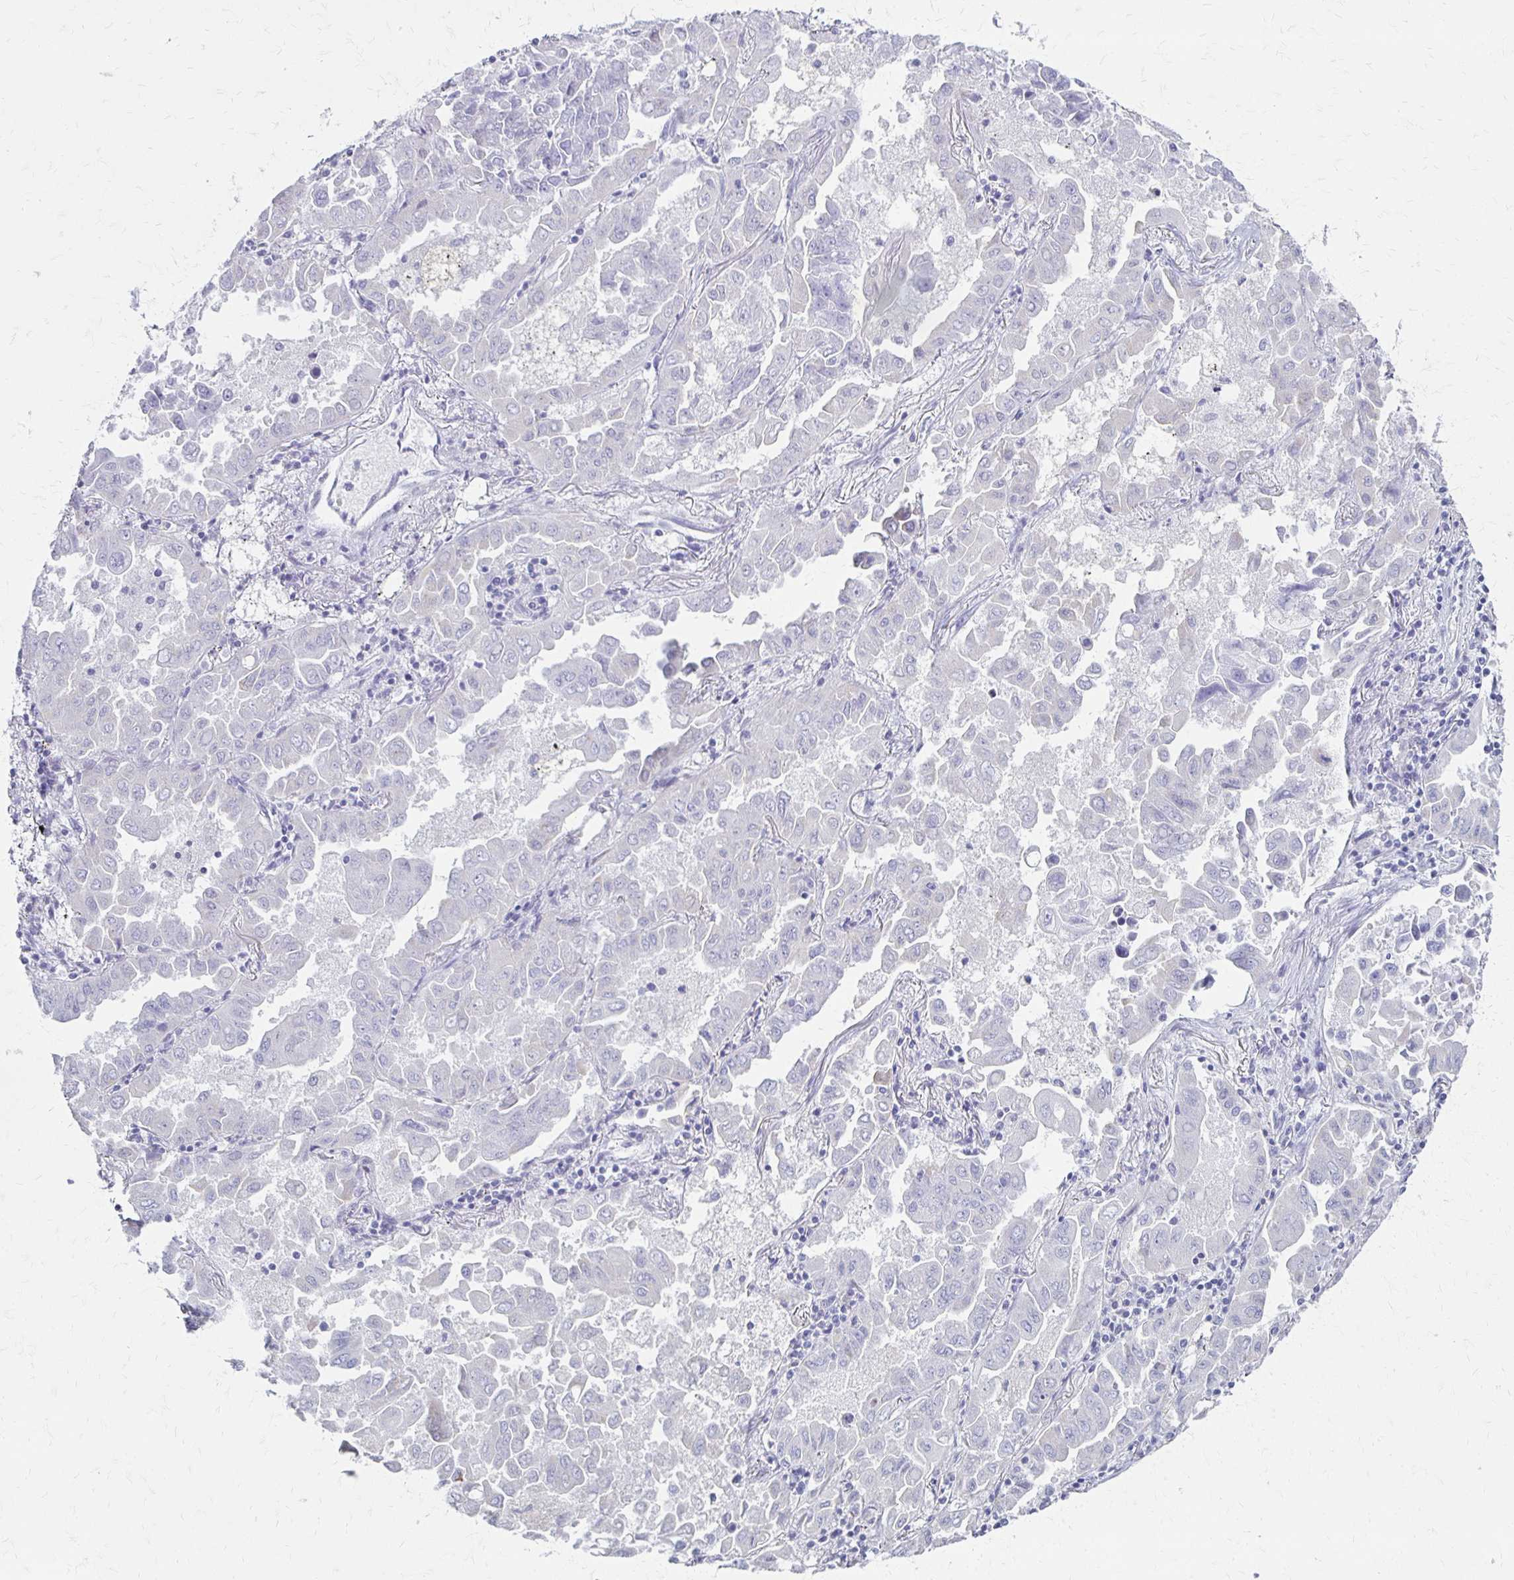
{"staining": {"intensity": "negative", "quantity": "none", "location": "none"}, "tissue": "lung cancer", "cell_type": "Tumor cells", "image_type": "cancer", "snomed": [{"axis": "morphology", "description": "Adenocarcinoma, NOS"}, {"axis": "topography", "description": "Lung"}], "caption": "Tumor cells show no significant expression in lung cancer. Nuclei are stained in blue.", "gene": "IVL", "patient": {"sex": "male", "age": 64}}